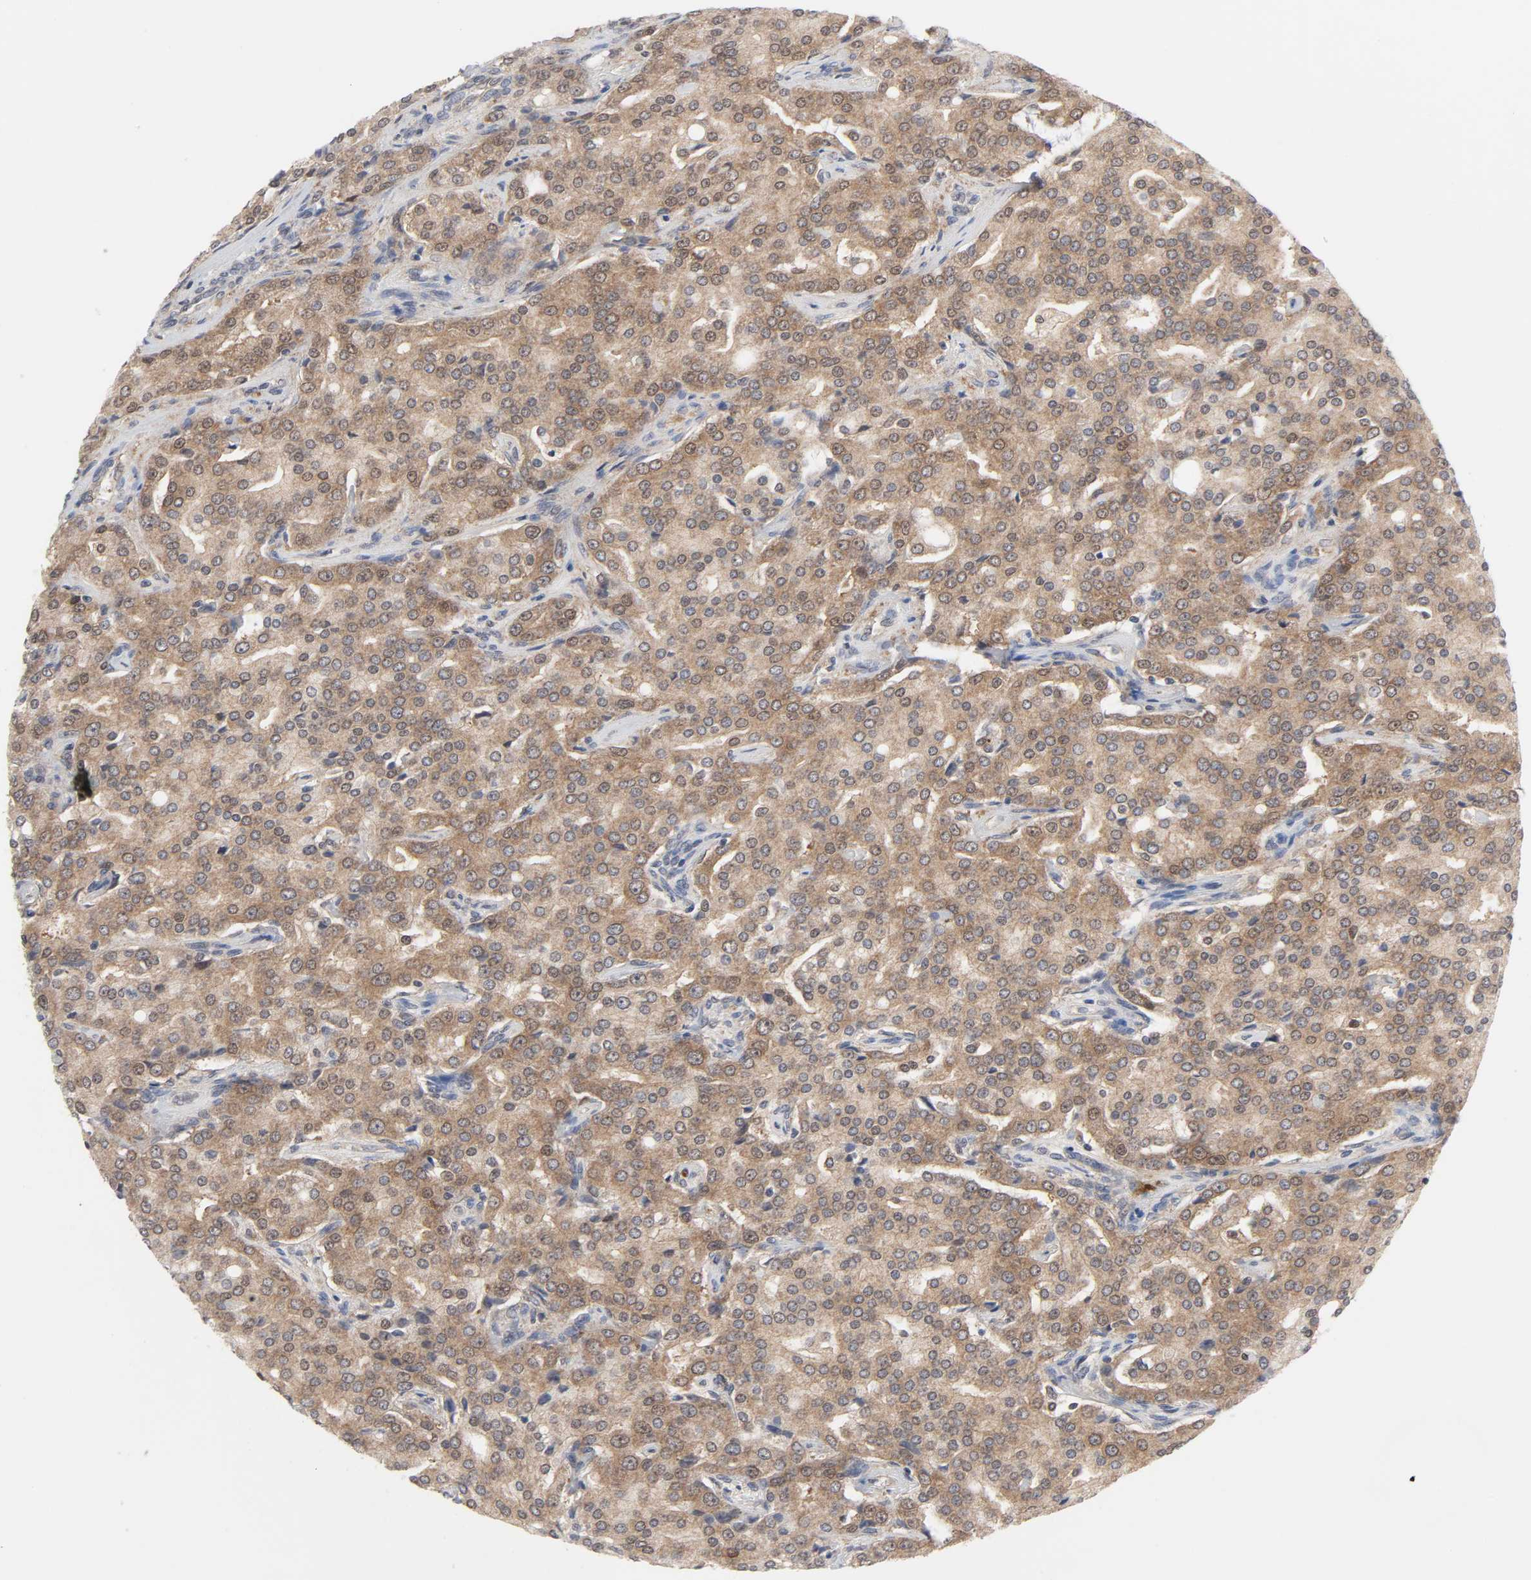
{"staining": {"intensity": "moderate", "quantity": ">75%", "location": "cytoplasmic/membranous,nuclear"}, "tissue": "prostate cancer", "cell_type": "Tumor cells", "image_type": "cancer", "snomed": [{"axis": "morphology", "description": "Adenocarcinoma, High grade"}, {"axis": "topography", "description": "Prostate"}], "caption": "Prostate cancer stained with immunohistochemistry (IHC) shows moderate cytoplasmic/membranous and nuclear staining in approximately >75% of tumor cells. (brown staining indicates protein expression, while blue staining denotes nuclei).", "gene": "PRDX1", "patient": {"sex": "male", "age": 72}}